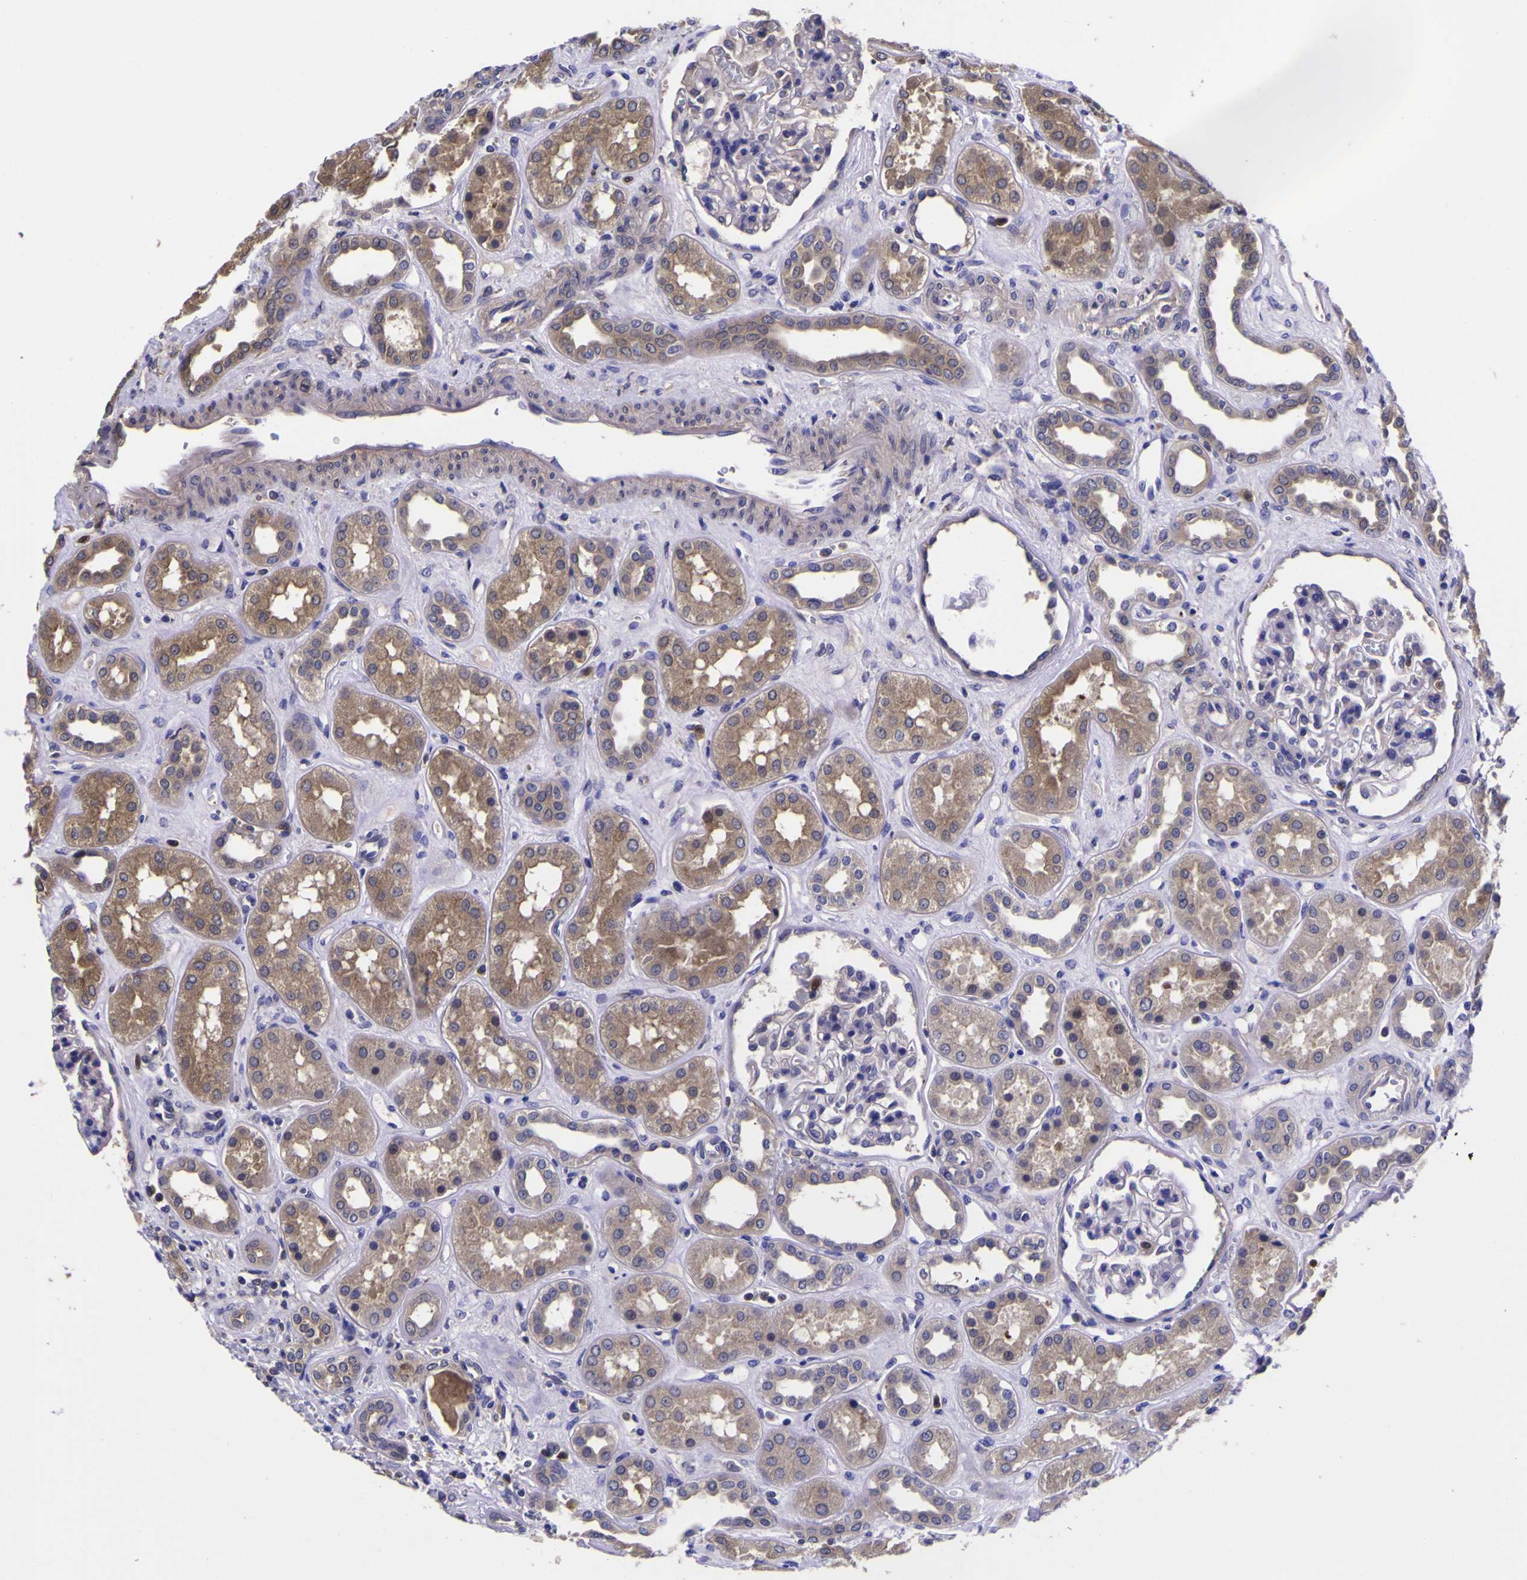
{"staining": {"intensity": "negative", "quantity": "none", "location": "none"}, "tissue": "kidney", "cell_type": "Cells in glomeruli", "image_type": "normal", "snomed": [{"axis": "morphology", "description": "Normal tissue, NOS"}, {"axis": "topography", "description": "Kidney"}], "caption": "A histopathology image of human kidney is negative for staining in cells in glomeruli. (DAB (3,3'-diaminobenzidine) immunohistochemistry visualized using brightfield microscopy, high magnification).", "gene": "MAPK14", "patient": {"sex": "male", "age": 59}}